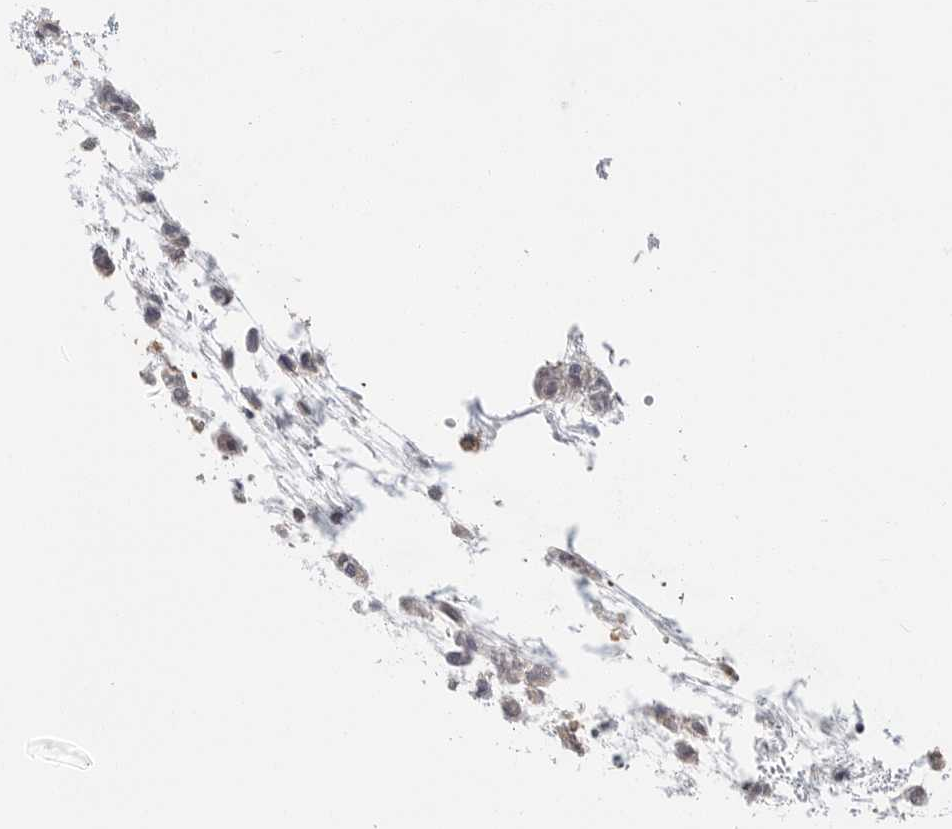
{"staining": {"intensity": "strong", "quantity": "<25%", "location": "nuclear"}, "tissue": "head and neck cancer", "cell_type": "Tumor cells", "image_type": "cancer", "snomed": [{"axis": "morphology", "description": "Adenocarcinoma, NOS"}, {"axis": "morphology", "description": "Adenoma, NOS"}, {"axis": "topography", "description": "Head-Neck"}], "caption": "This image shows immunohistochemistry staining of human head and neck cancer (adenoma), with medium strong nuclear positivity in approximately <25% of tumor cells.", "gene": "TOP2A", "patient": {"sex": "female", "age": 55}}